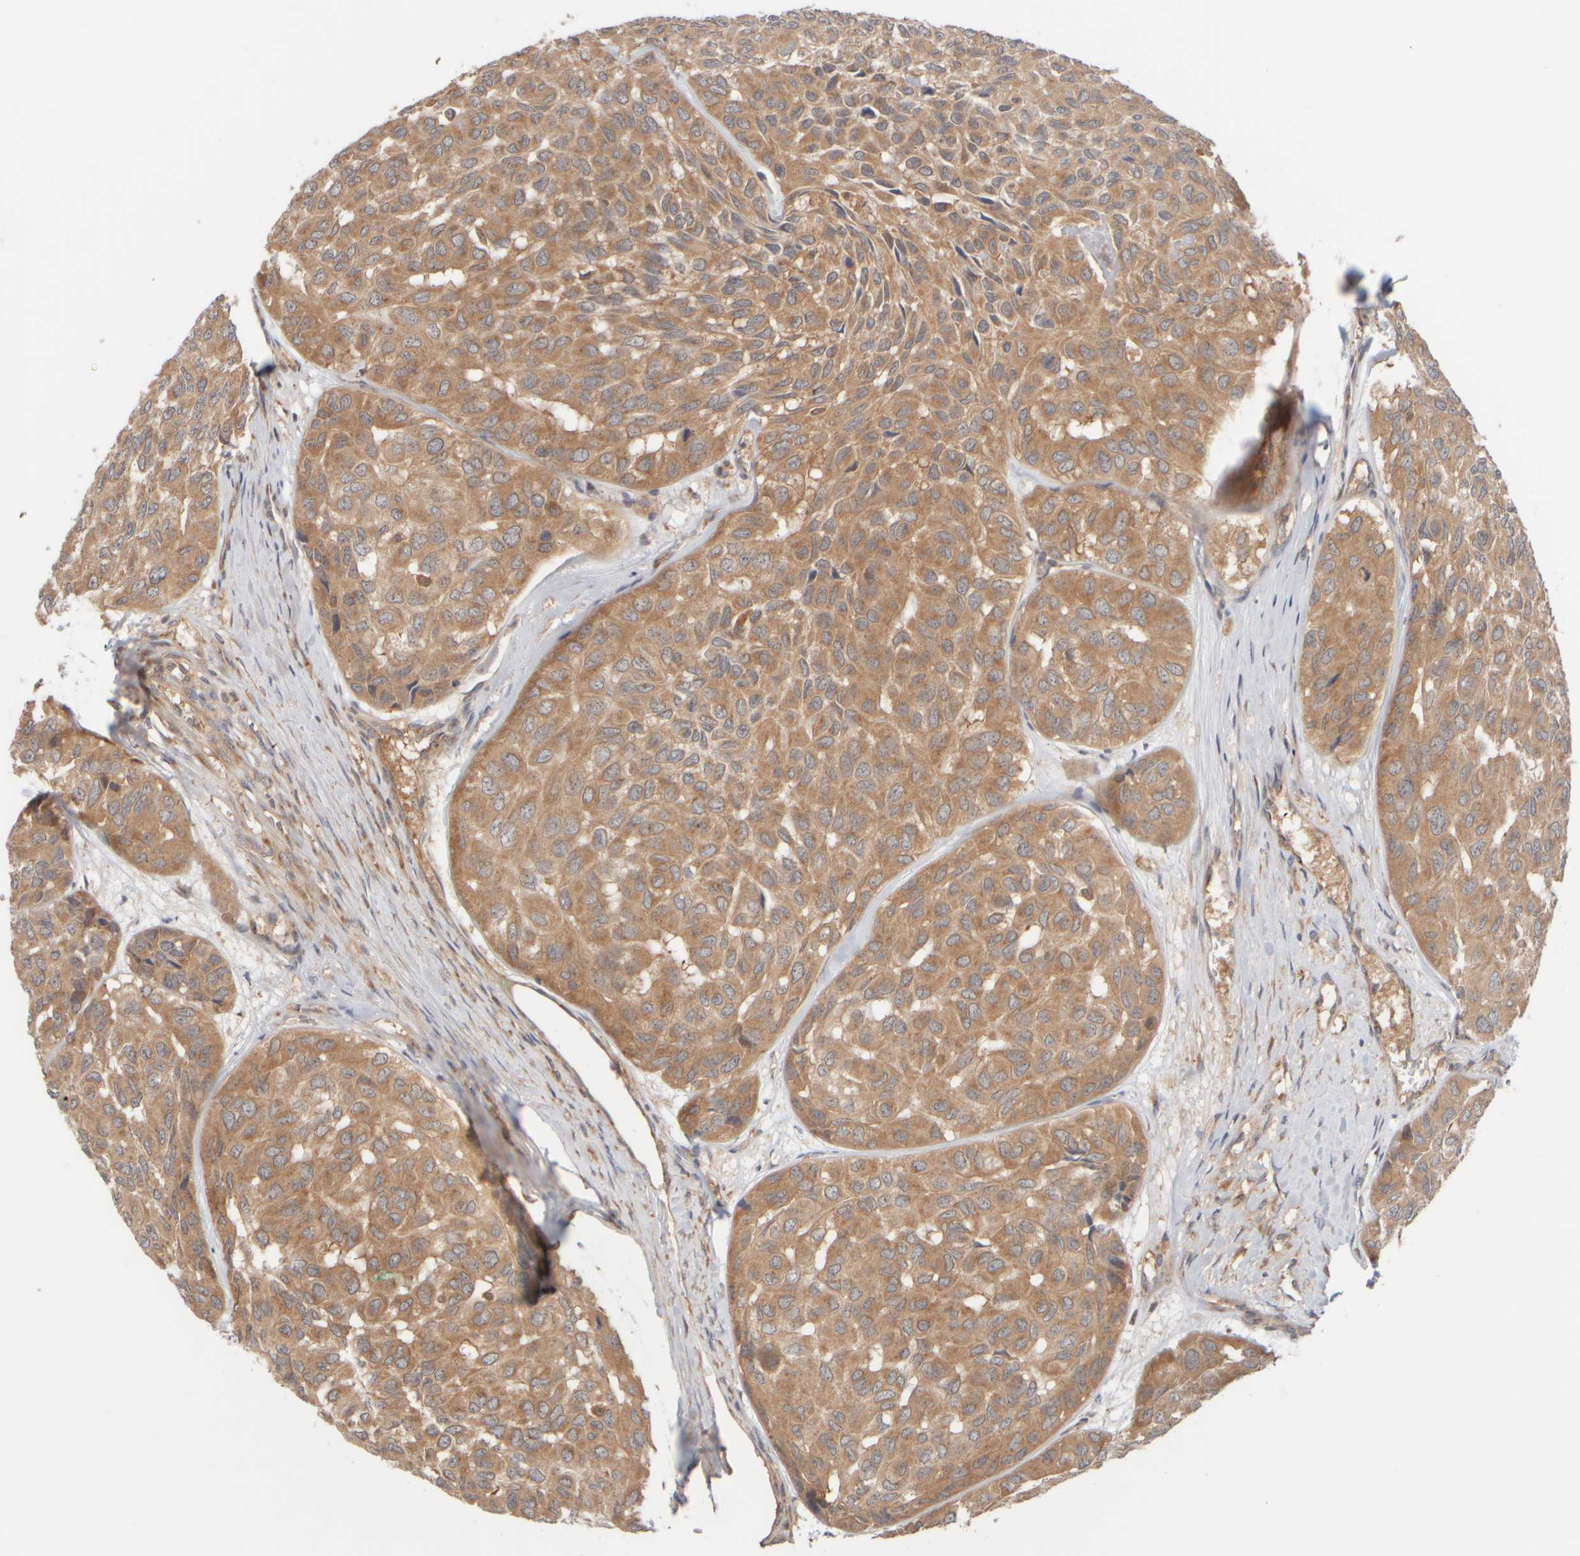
{"staining": {"intensity": "moderate", "quantity": ">75%", "location": "cytoplasmic/membranous"}, "tissue": "head and neck cancer", "cell_type": "Tumor cells", "image_type": "cancer", "snomed": [{"axis": "morphology", "description": "Adenocarcinoma, NOS"}, {"axis": "topography", "description": "Salivary gland, NOS"}, {"axis": "topography", "description": "Head-Neck"}], "caption": "An immunohistochemistry (IHC) histopathology image of neoplastic tissue is shown. Protein staining in brown shows moderate cytoplasmic/membranous positivity in adenocarcinoma (head and neck) within tumor cells.", "gene": "RABEP1", "patient": {"sex": "female", "age": 76}}